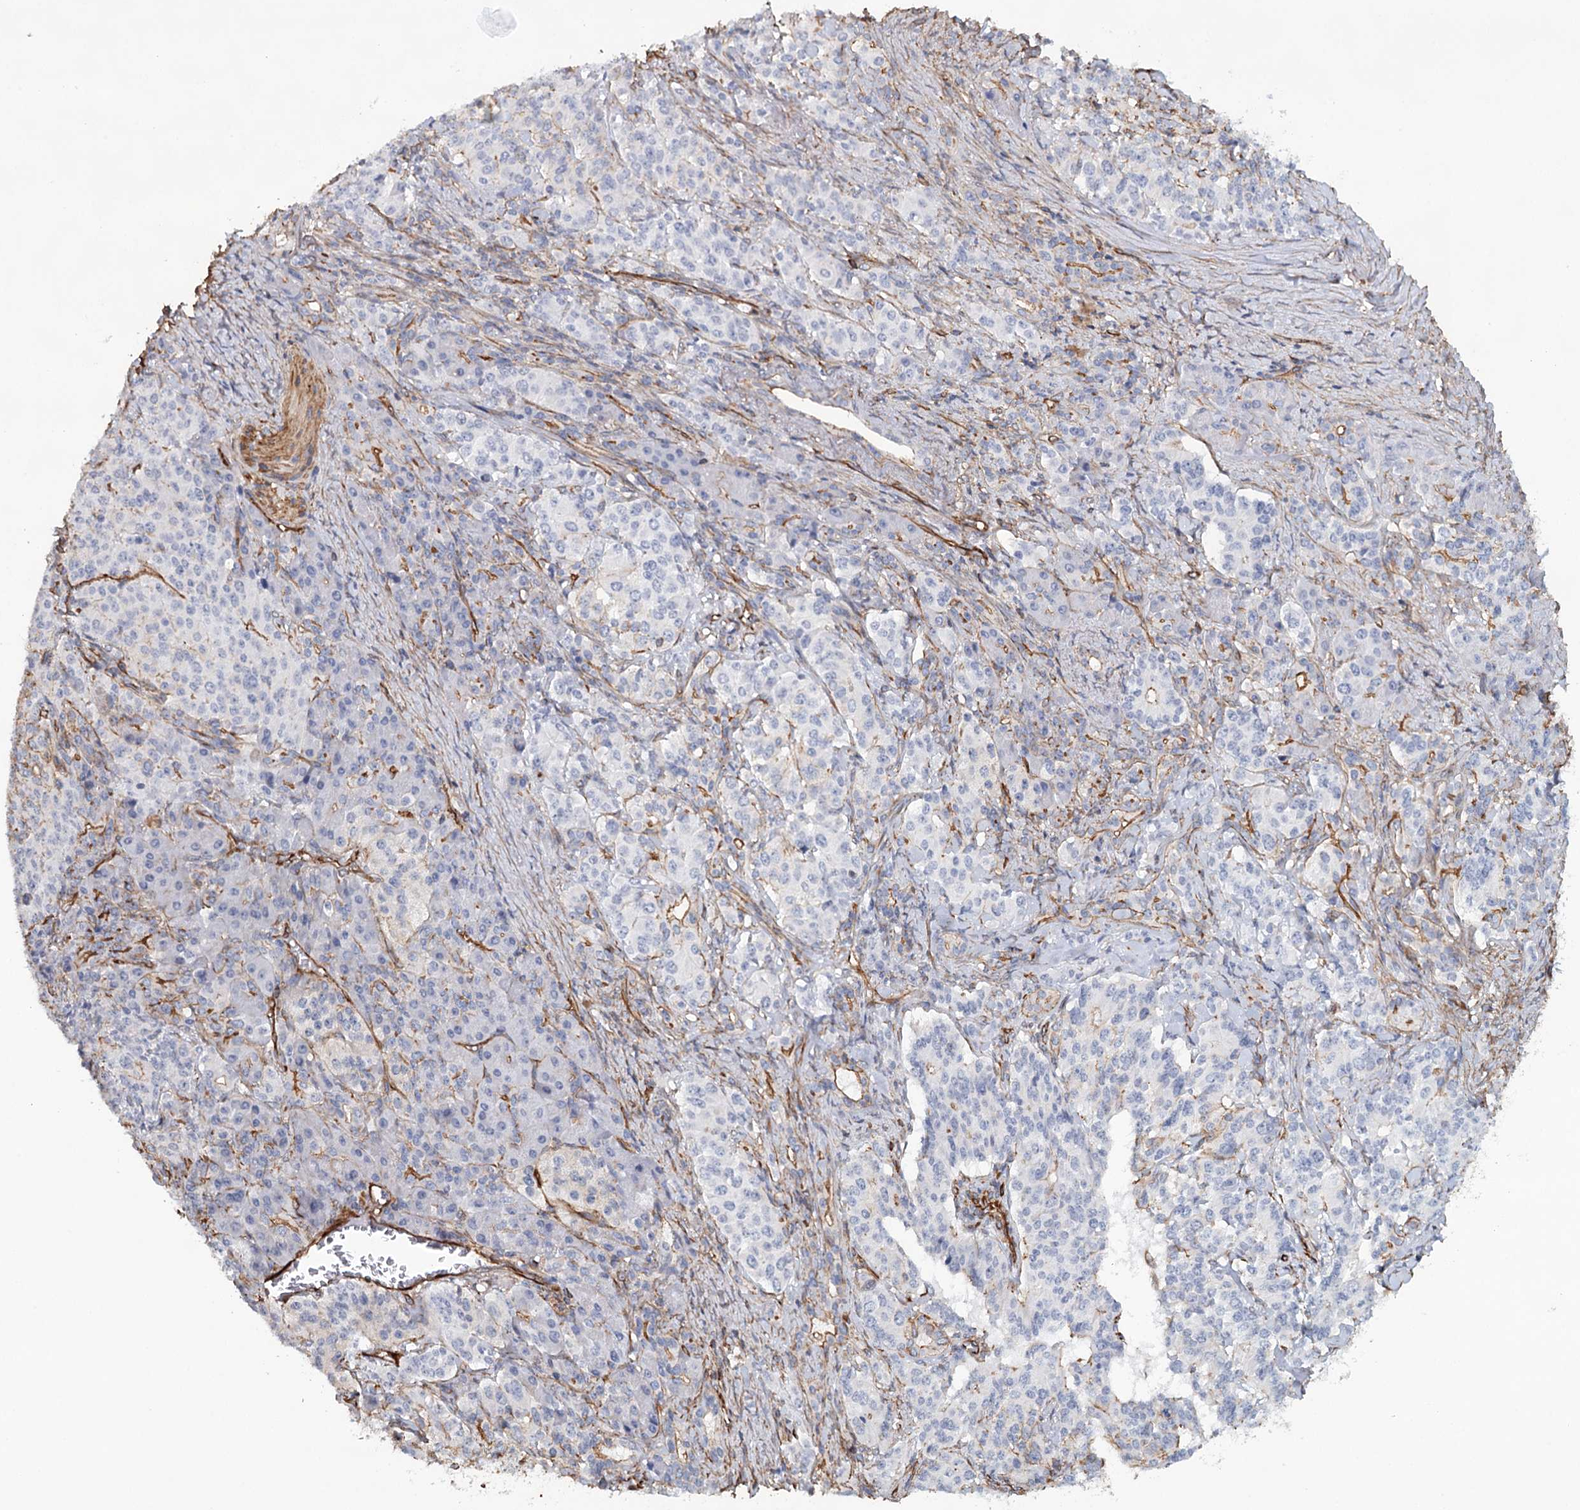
{"staining": {"intensity": "negative", "quantity": "none", "location": "none"}, "tissue": "pancreatic cancer", "cell_type": "Tumor cells", "image_type": "cancer", "snomed": [{"axis": "morphology", "description": "Adenocarcinoma, NOS"}, {"axis": "topography", "description": "Pancreas"}], "caption": "There is no significant positivity in tumor cells of adenocarcinoma (pancreatic). (Stains: DAB immunohistochemistry with hematoxylin counter stain, Microscopy: brightfield microscopy at high magnification).", "gene": "SYNPO", "patient": {"sex": "female", "age": 74}}